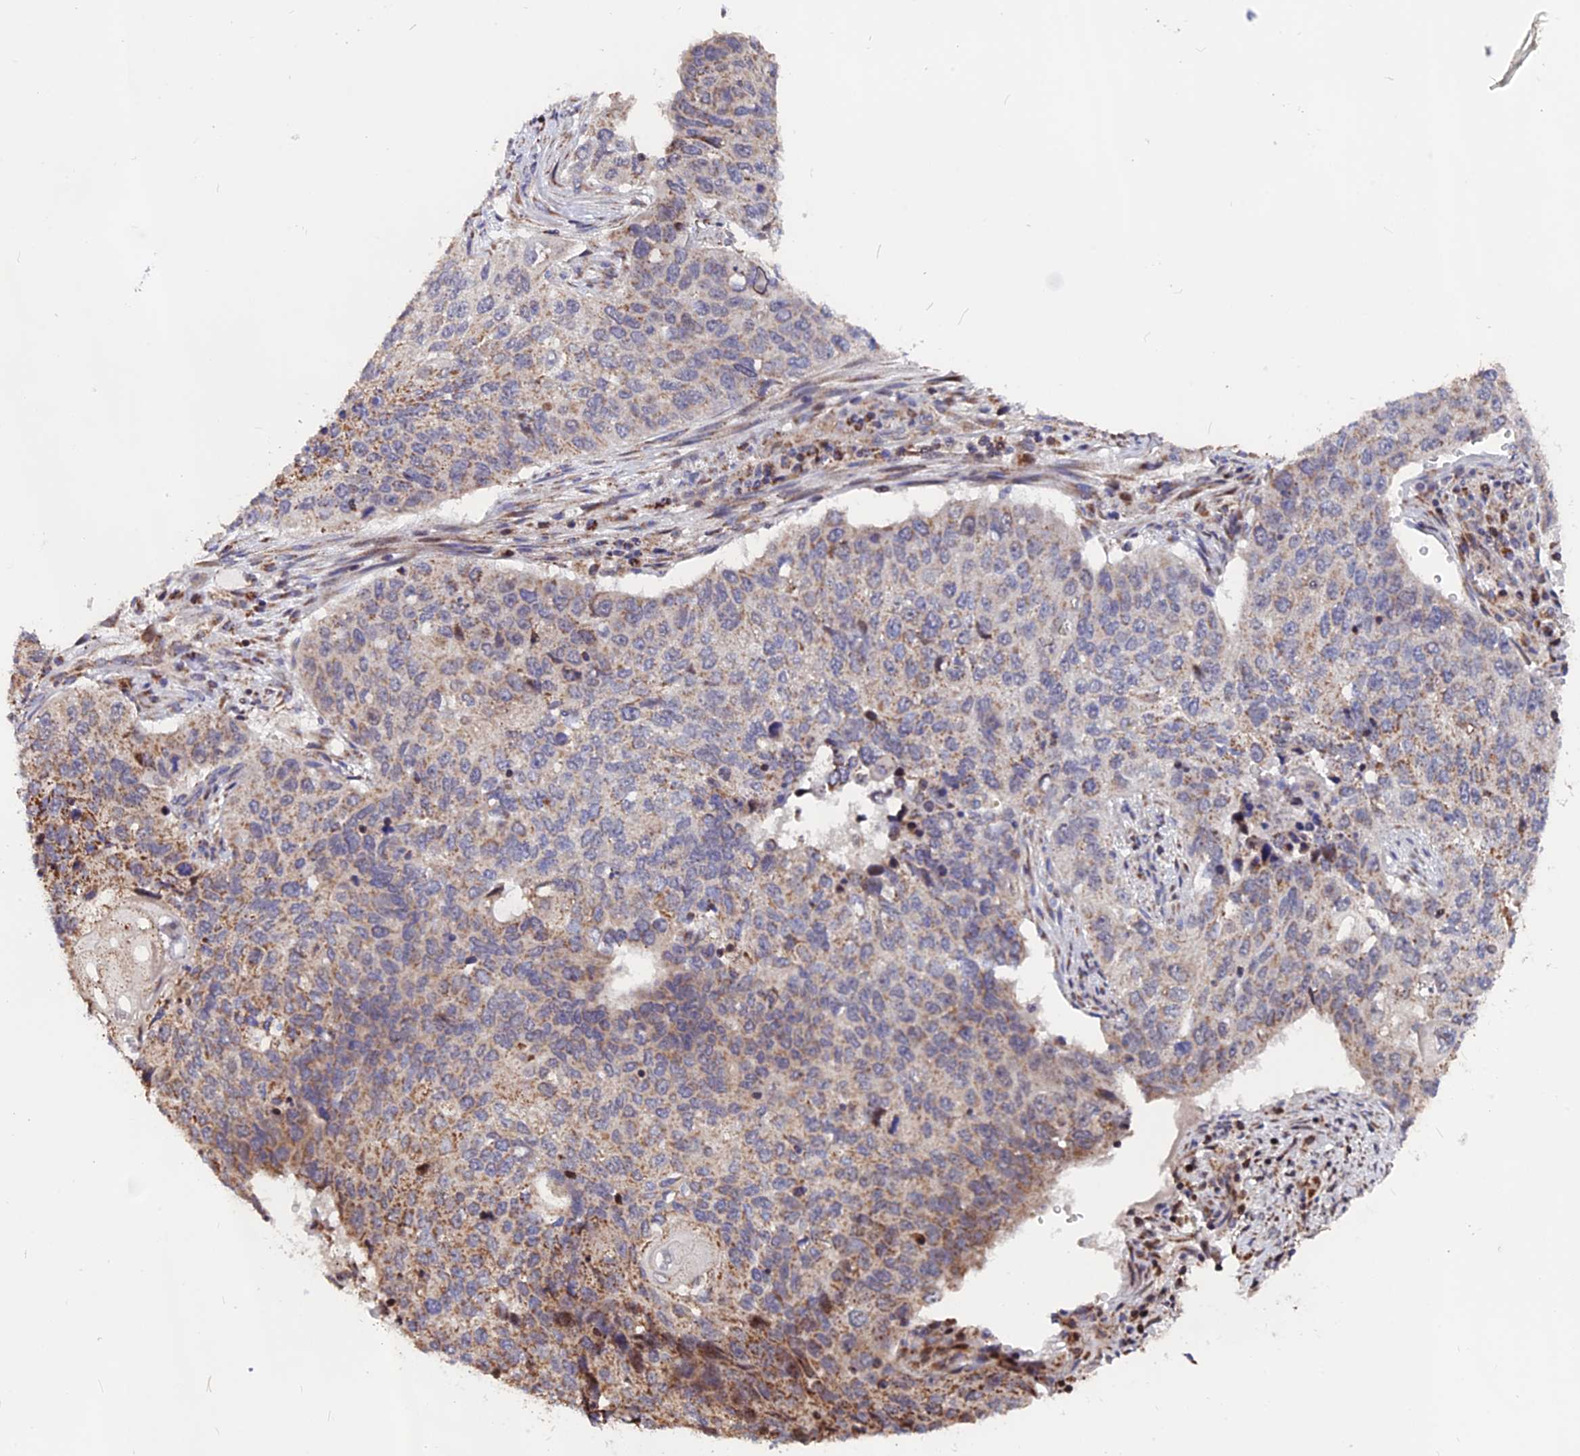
{"staining": {"intensity": "weak", "quantity": ">75%", "location": "cytoplasmic/membranous"}, "tissue": "lung cancer", "cell_type": "Tumor cells", "image_type": "cancer", "snomed": [{"axis": "morphology", "description": "Squamous cell carcinoma, NOS"}, {"axis": "topography", "description": "Lung"}], "caption": "Weak cytoplasmic/membranous protein expression is seen in about >75% of tumor cells in lung squamous cell carcinoma.", "gene": "FAM174C", "patient": {"sex": "female", "age": 63}}